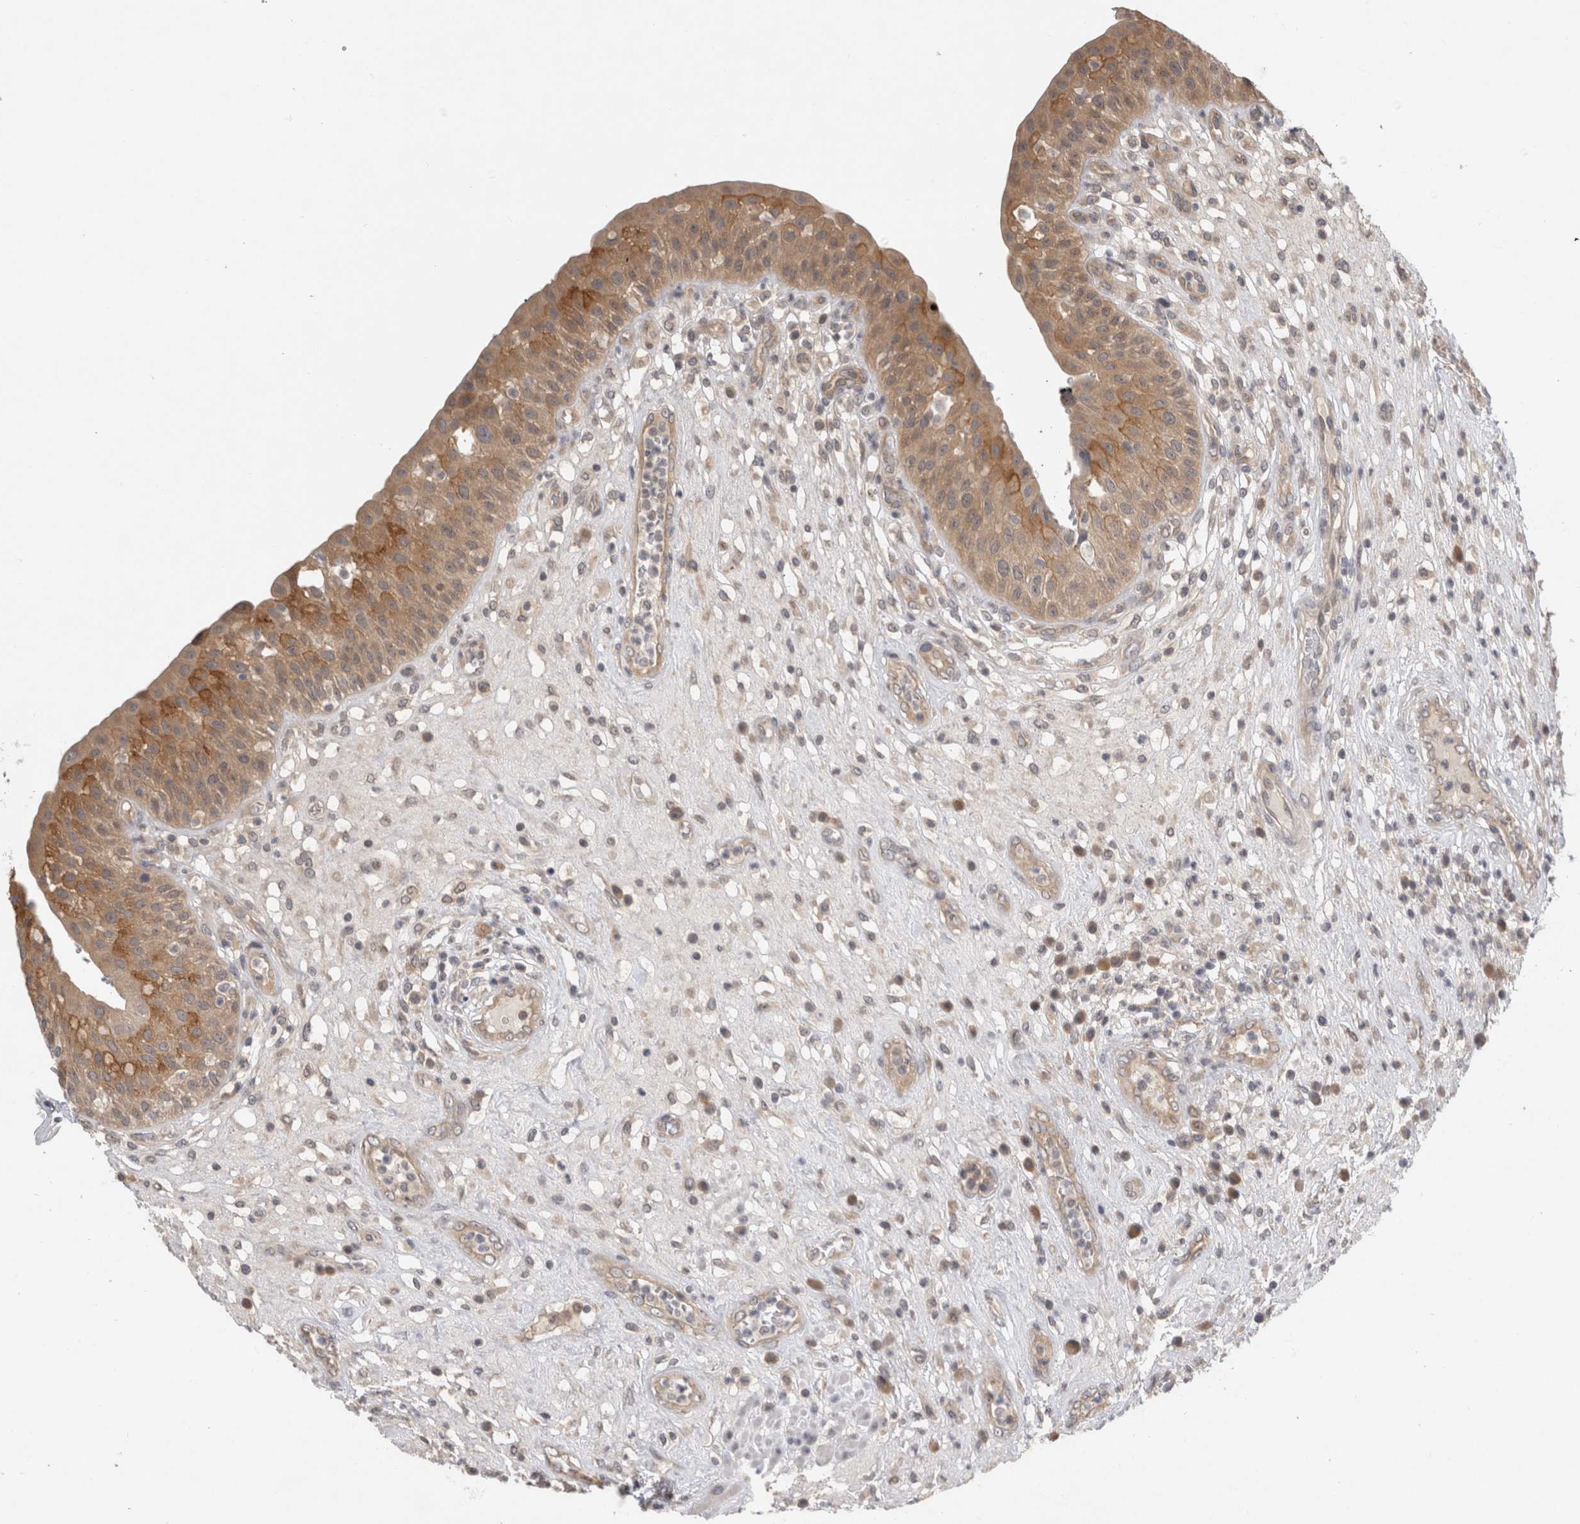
{"staining": {"intensity": "moderate", "quantity": ">75%", "location": "cytoplasmic/membranous"}, "tissue": "urinary bladder", "cell_type": "Urothelial cells", "image_type": "normal", "snomed": [{"axis": "morphology", "description": "Normal tissue, NOS"}, {"axis": "topography", "description": "Urinary bladder"}], "caption": "Immunohistochemical staining of normal human urinary bladder shows >75% levels of moderate cytoplasmic/membranous protein expression in about >75% of urothelial cells. The staining was performed using DAB, with brown indicating positive protein expression. Nuclei are stained blue with hematoxylin.", "gene": "AASDHPPT", "patient": {"sex": "female", "age": 62}}